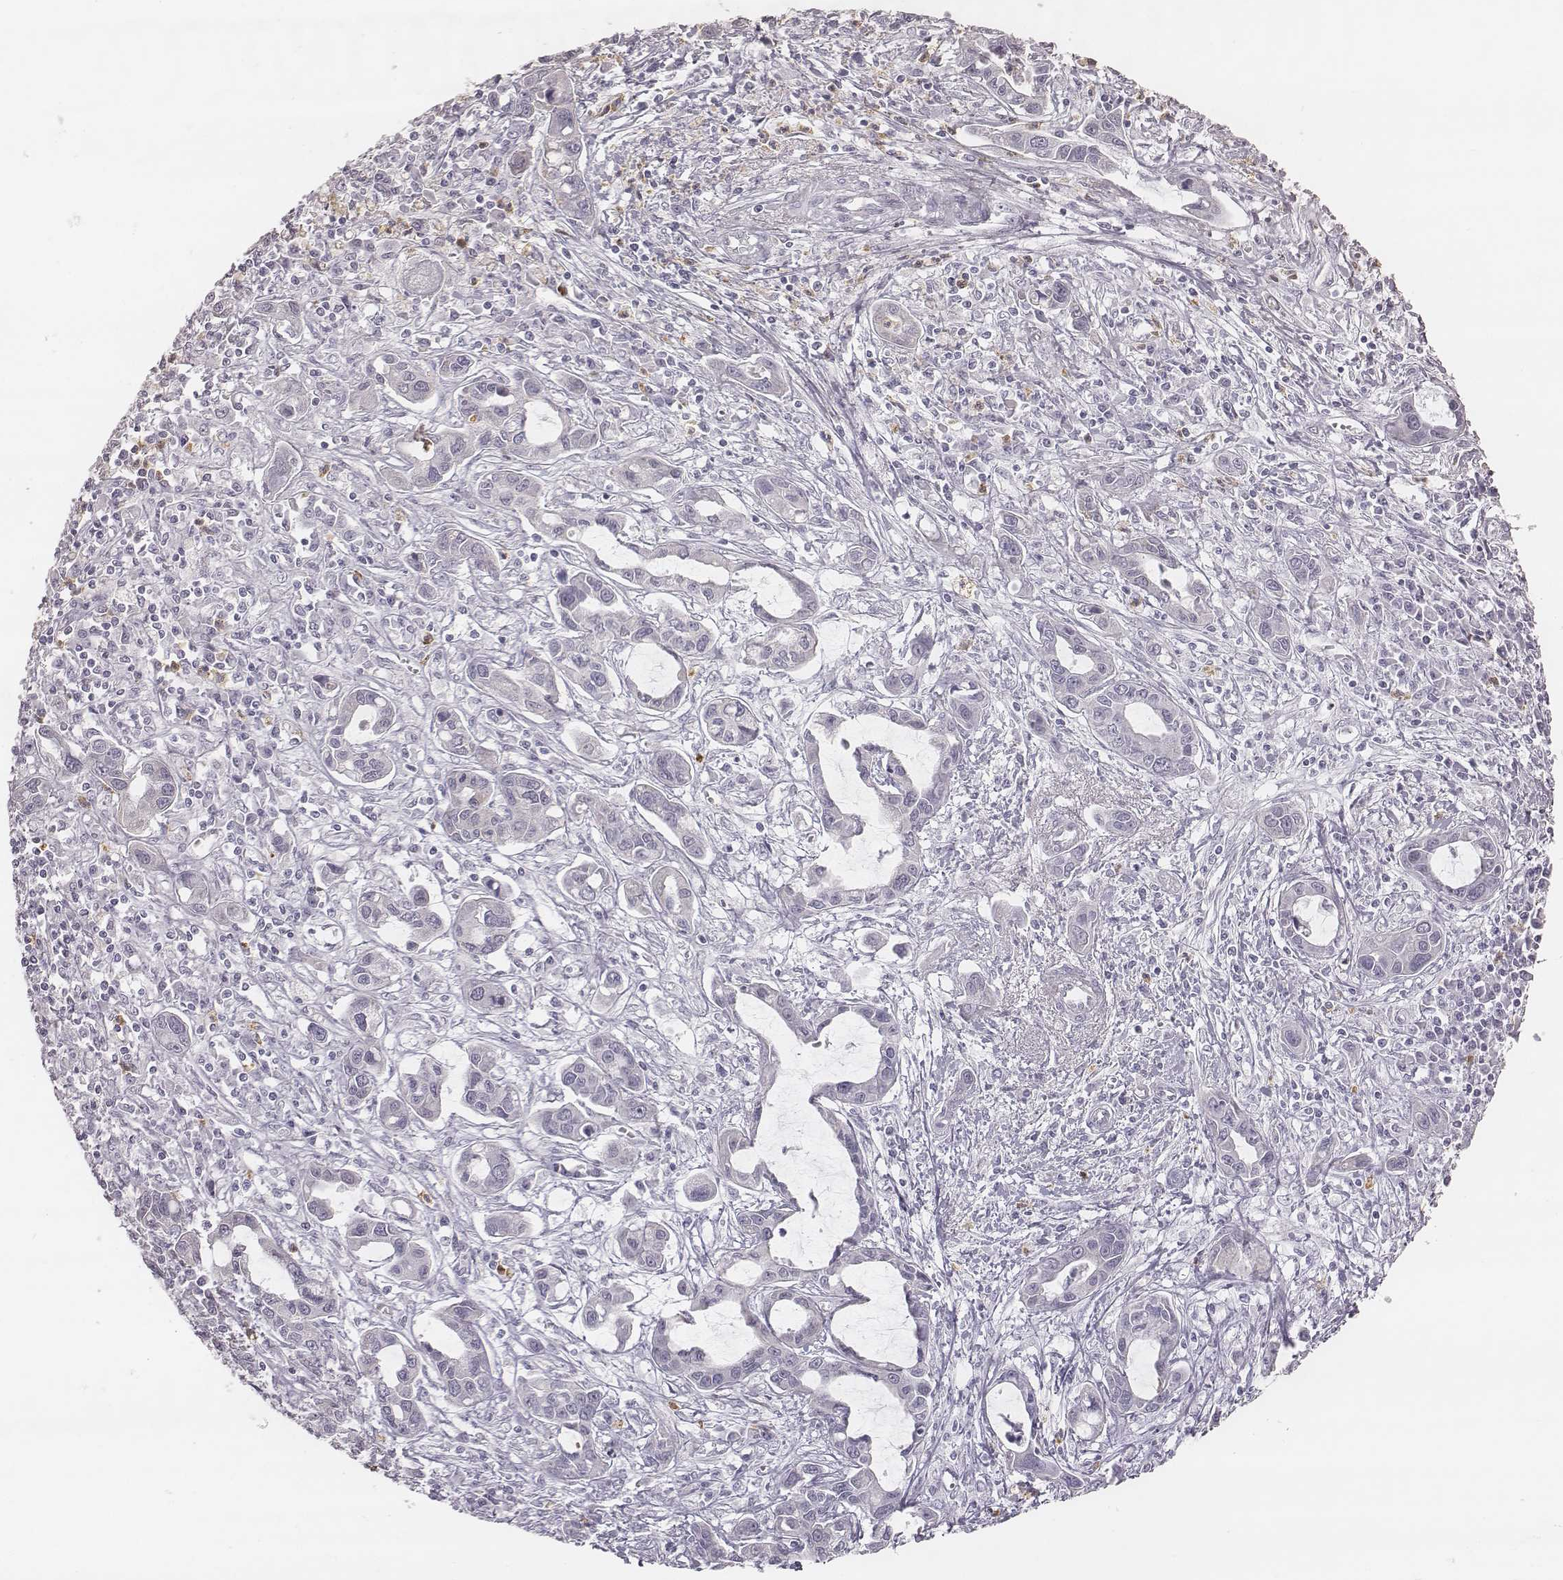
{"staining": {"intensity": "negative", "quantity": "none", "location": "none"}, "tissue": "liver cancer", "cell_type": "Tumor cells", "image_type": "cancer", "snomed": [{"axis": "morphology", "description": "Cholangiocarcinoma"}, {"axis": "topography", "description": "Liver"}], "caption": "Immunohistochemistry (IHC) histopathology image of human liver cancer (cholangiocarcinoma) stained for a protein (brown), which shows no staining in tumor cells. (Stains: DAB (3,3'-diaminobenzidine) immunohistochemistry (IHC) with hematoxylin counter stain, Microscopy: brightfield microscopy at high magnification).", "gene": "KCNJ12", "patient": {"sex": "male", "age": 58}}